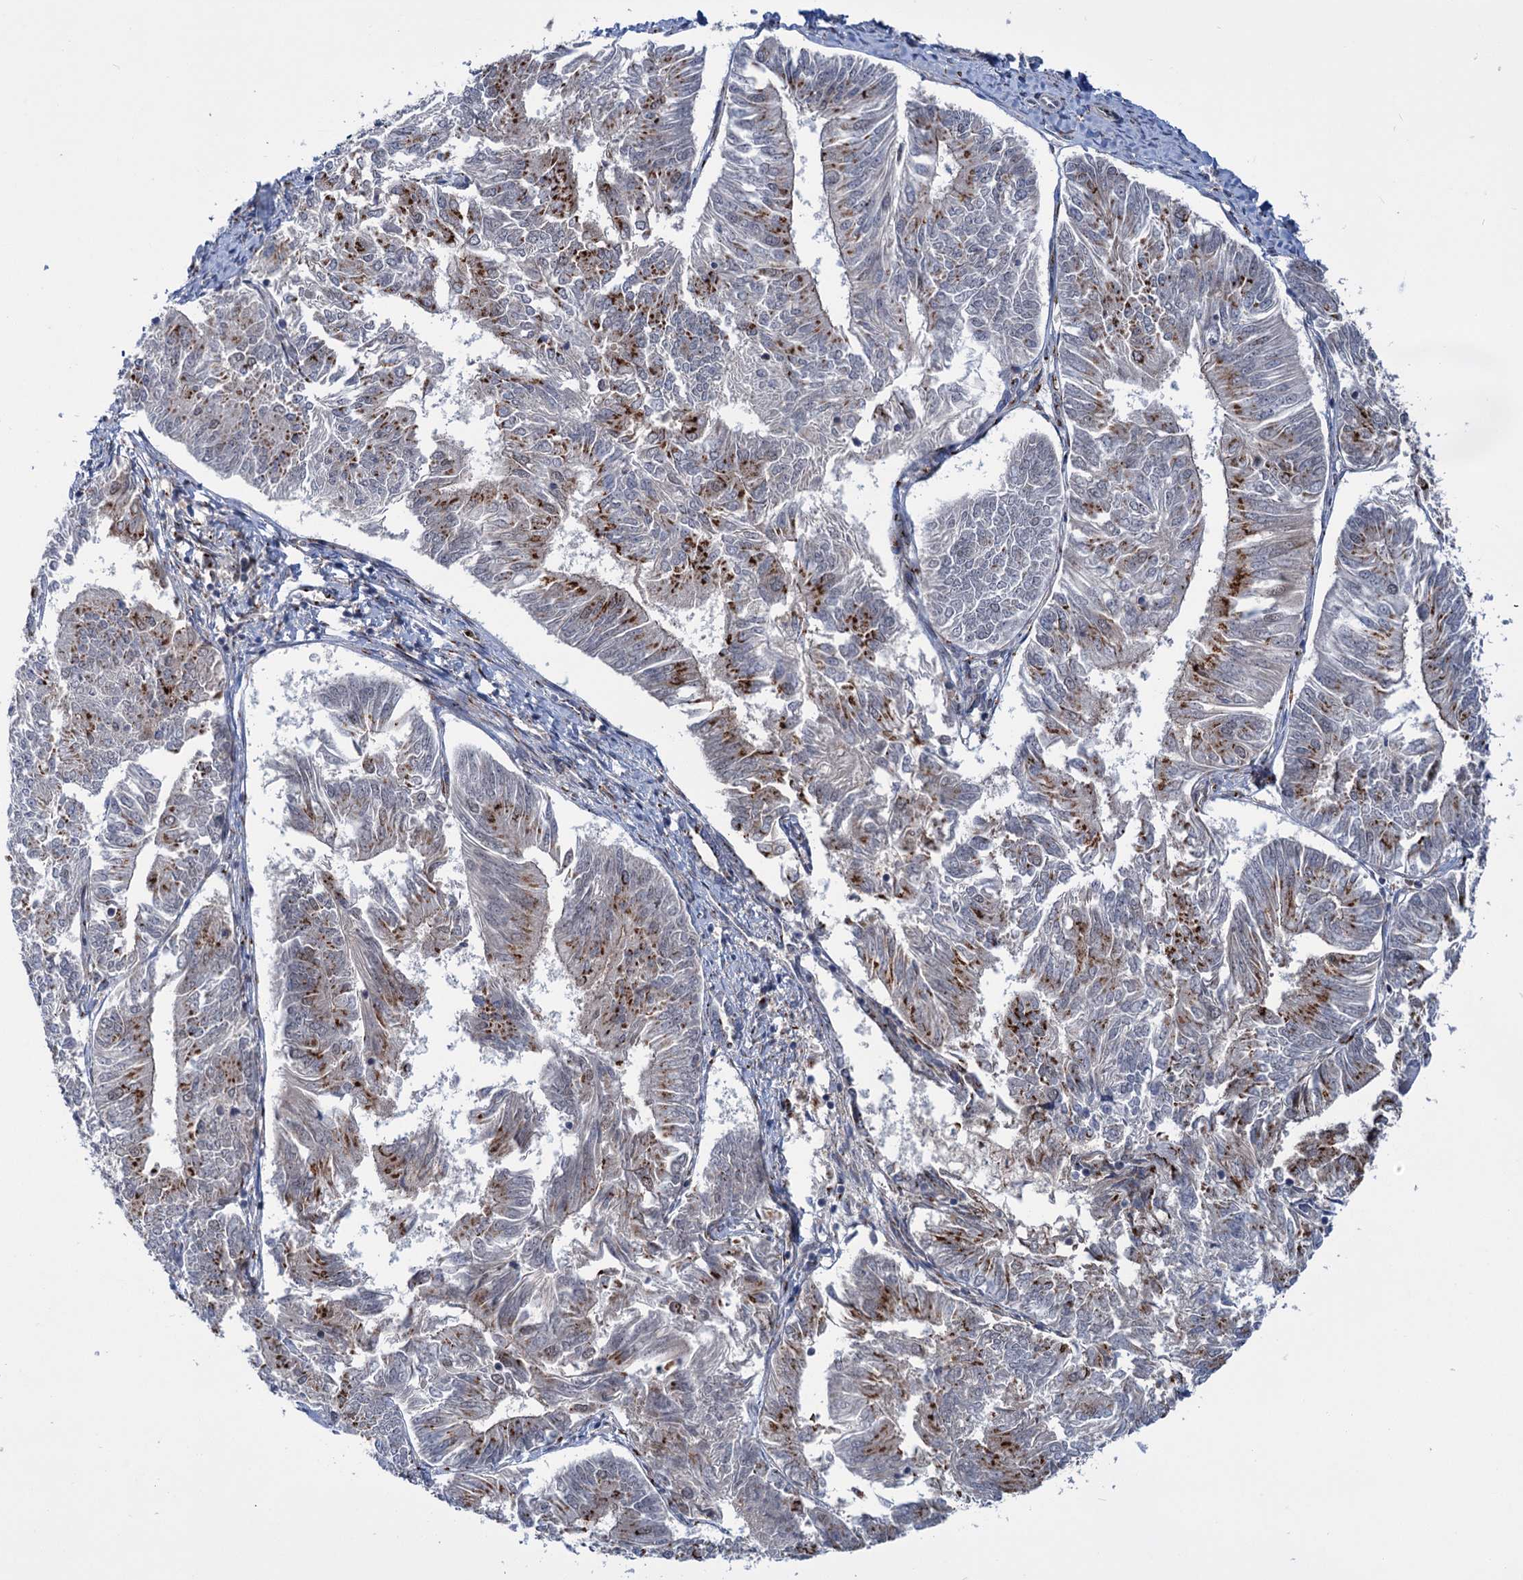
{"staining": {"intensity": "strong", "quantity": "25%-75%", "location": "cytoplasmic/membranous"}, "tissue": "endometrial cancer", "cell_type": "Tumor cells", "image_type": "cancer", "snomed": [{"axis": "morphology", "description": "Adenocarcinoma, NOS"}, {"axis": "topography", "description": "Endometrium"}], "caption": "Endometrial adenocarcinoma tissue shows strong cytoplasmic/membranous expression in about 25%-75% of tumor cells (DAB = brown stain, brightfield microscopy at high magnification).", "gene": "ELP4", "patient": {"sex": "female", "age": 58}}